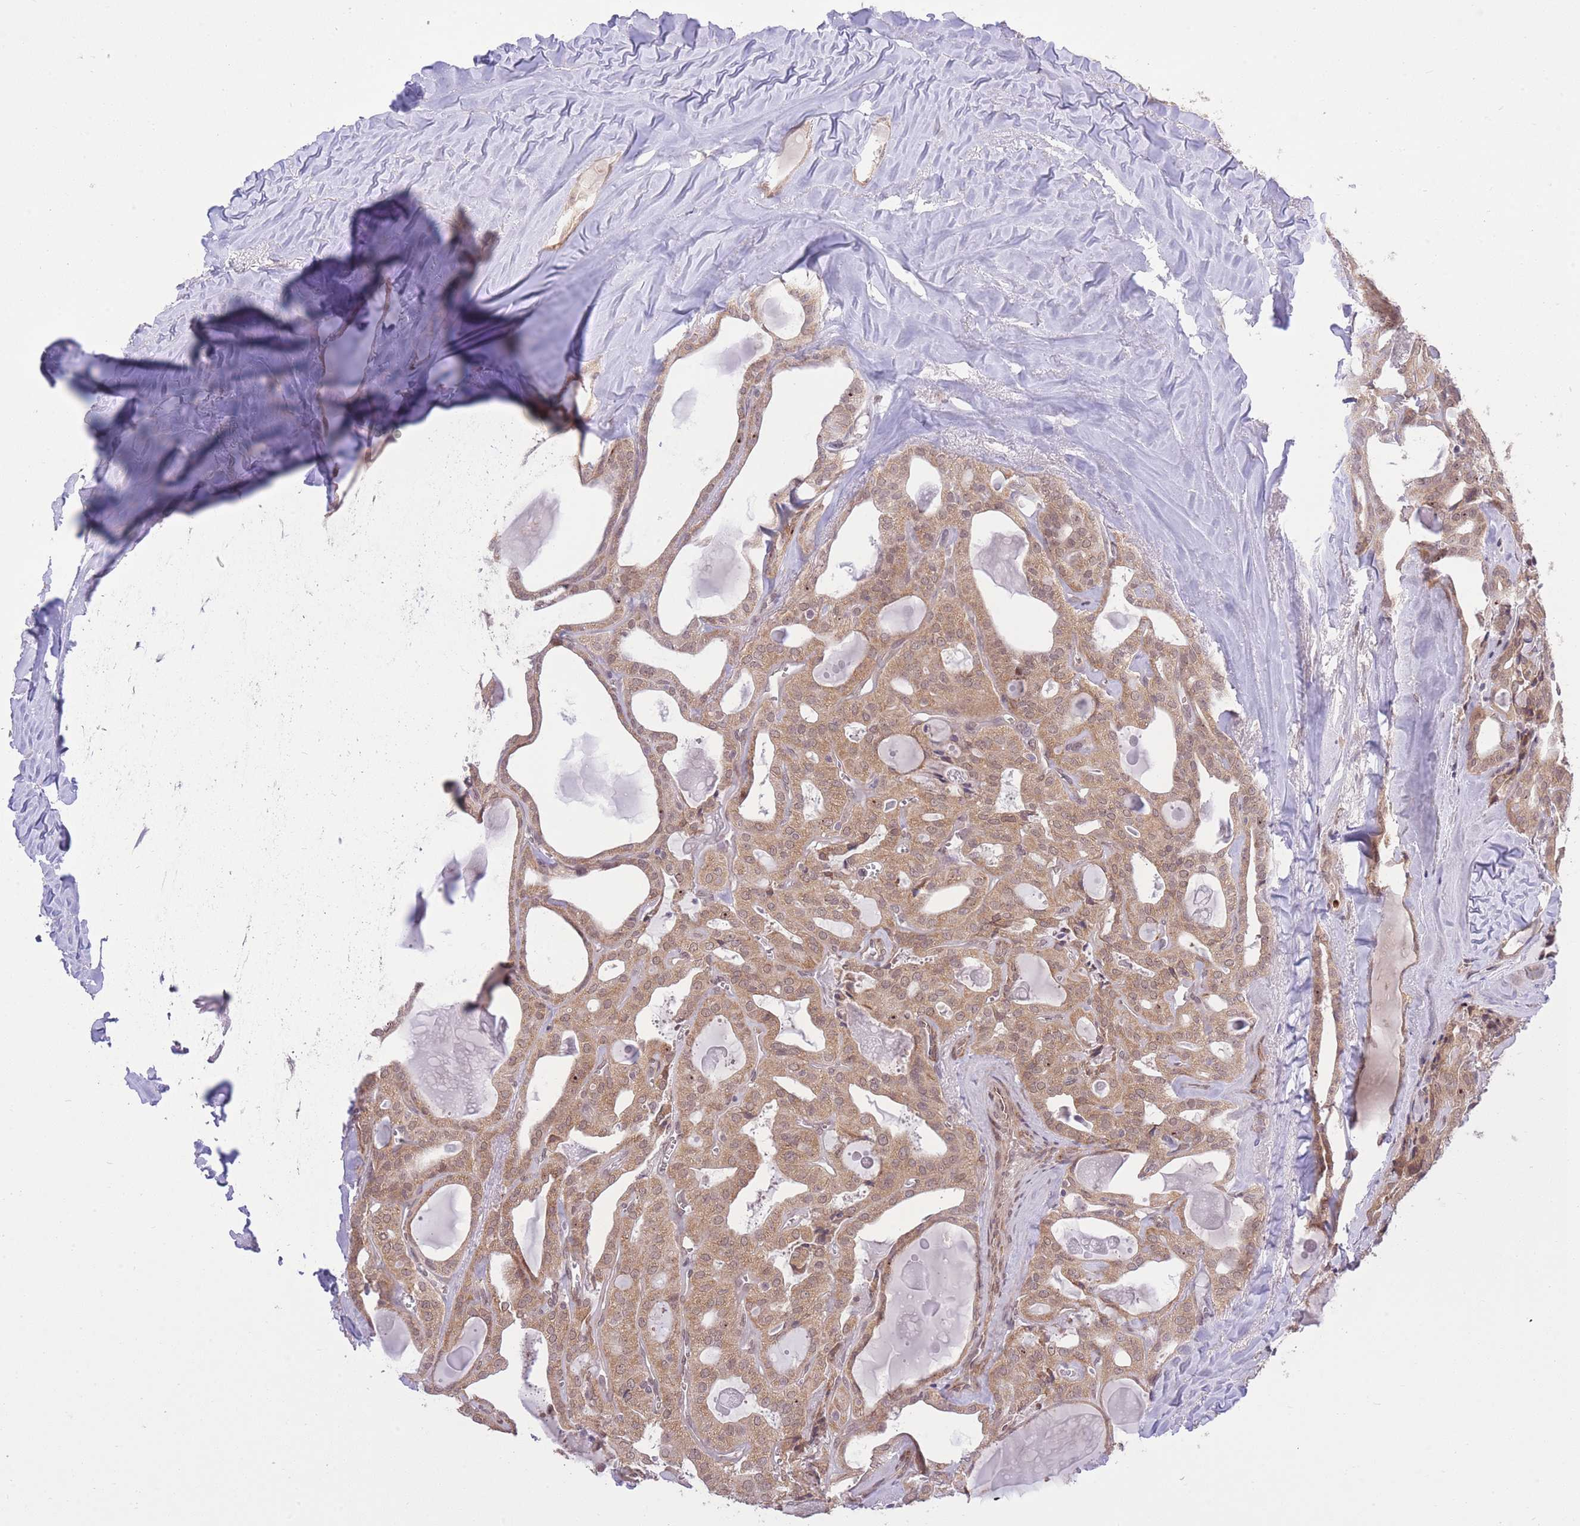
{"staining": {"intensity": "moderate", "quantity": ">75%", "location": "cytoplasmic/membranous"}, "tissue": "thyroid cancer", "cell_type": "Tumor cells", "image_type": "cancer", "snomed": [{"axis": "morphology", "description": "Papillary adenocarcinoma, NOS"}, {"axis": "topography", "description": "Thyroid gland"}], "caption": "The immunohistochemical stain labels moderate cytoplasmic/membranous positivity in tumor cells of papillary adenocarcinoma (thyroid) tissue.", "gene": "ELOA2", "patient": {"sex": "male", "age": 52}}